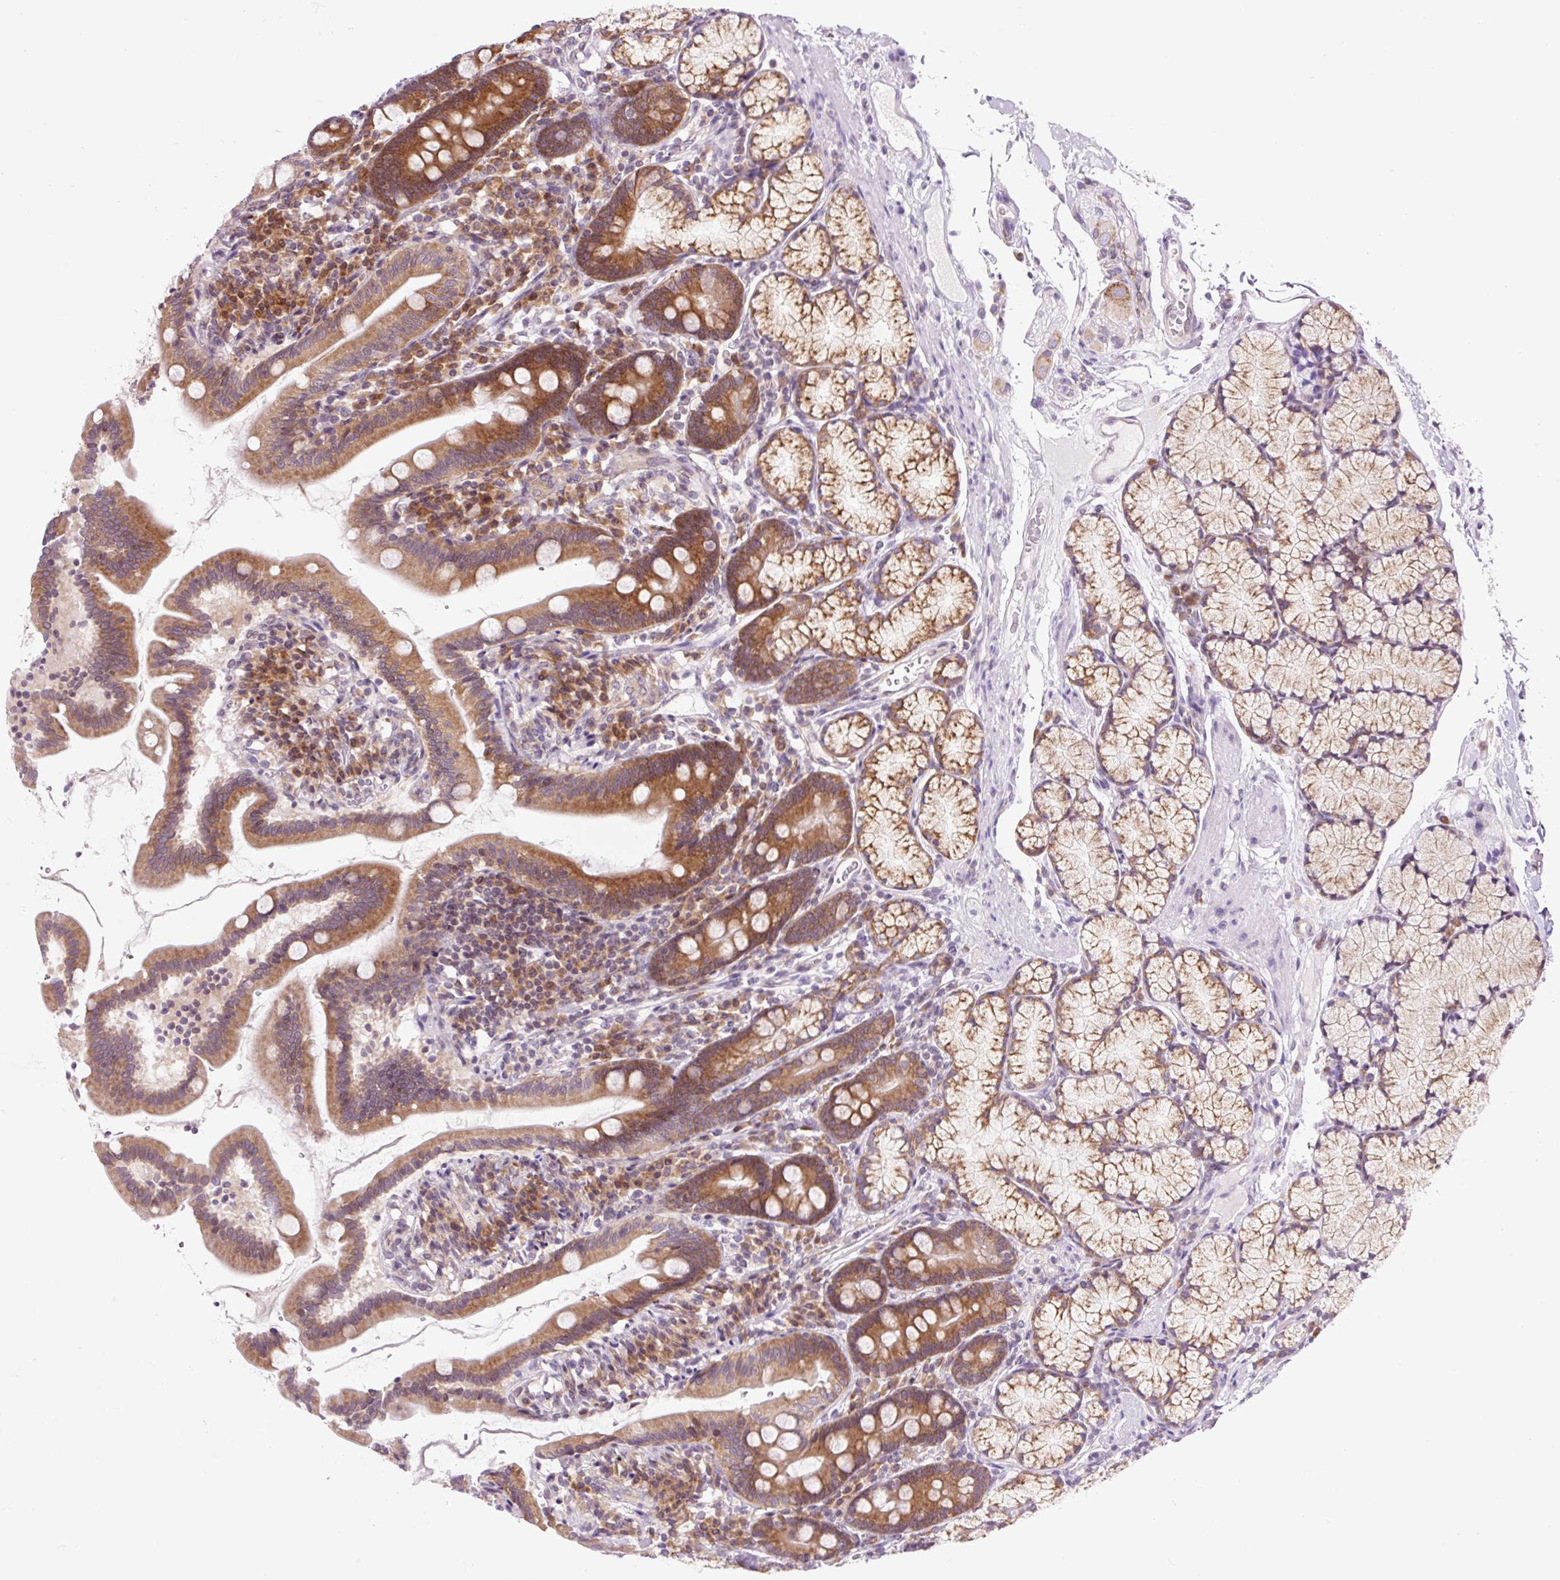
{"staining": {"intensity": "strong", "quantity": ">75%", "location": "cytoplasmic/membranous"}, "tissue": "duodenum", "cell_type": "Glandular cells", "image_type": "normal", "snomed": [{"axis": "morphology", "description": "Normal tissue, NOS"}, {"axis": "topography", "description": "Duodenum"}], "caption": "Immunohistochemistry staining of unremarkable duodenum, which demonstrates high levels of strong cytoplasmic/membranous expression in about >75% of glandular cells indicating strong cytoplasmic/membranous protein positivity. The staining was performed using DAB (brown) for protein detection and nuclei were counterstained in hematoxylin (blue).", "gene": "RPL41", "patient": {"sex": "female", "age": 67}}